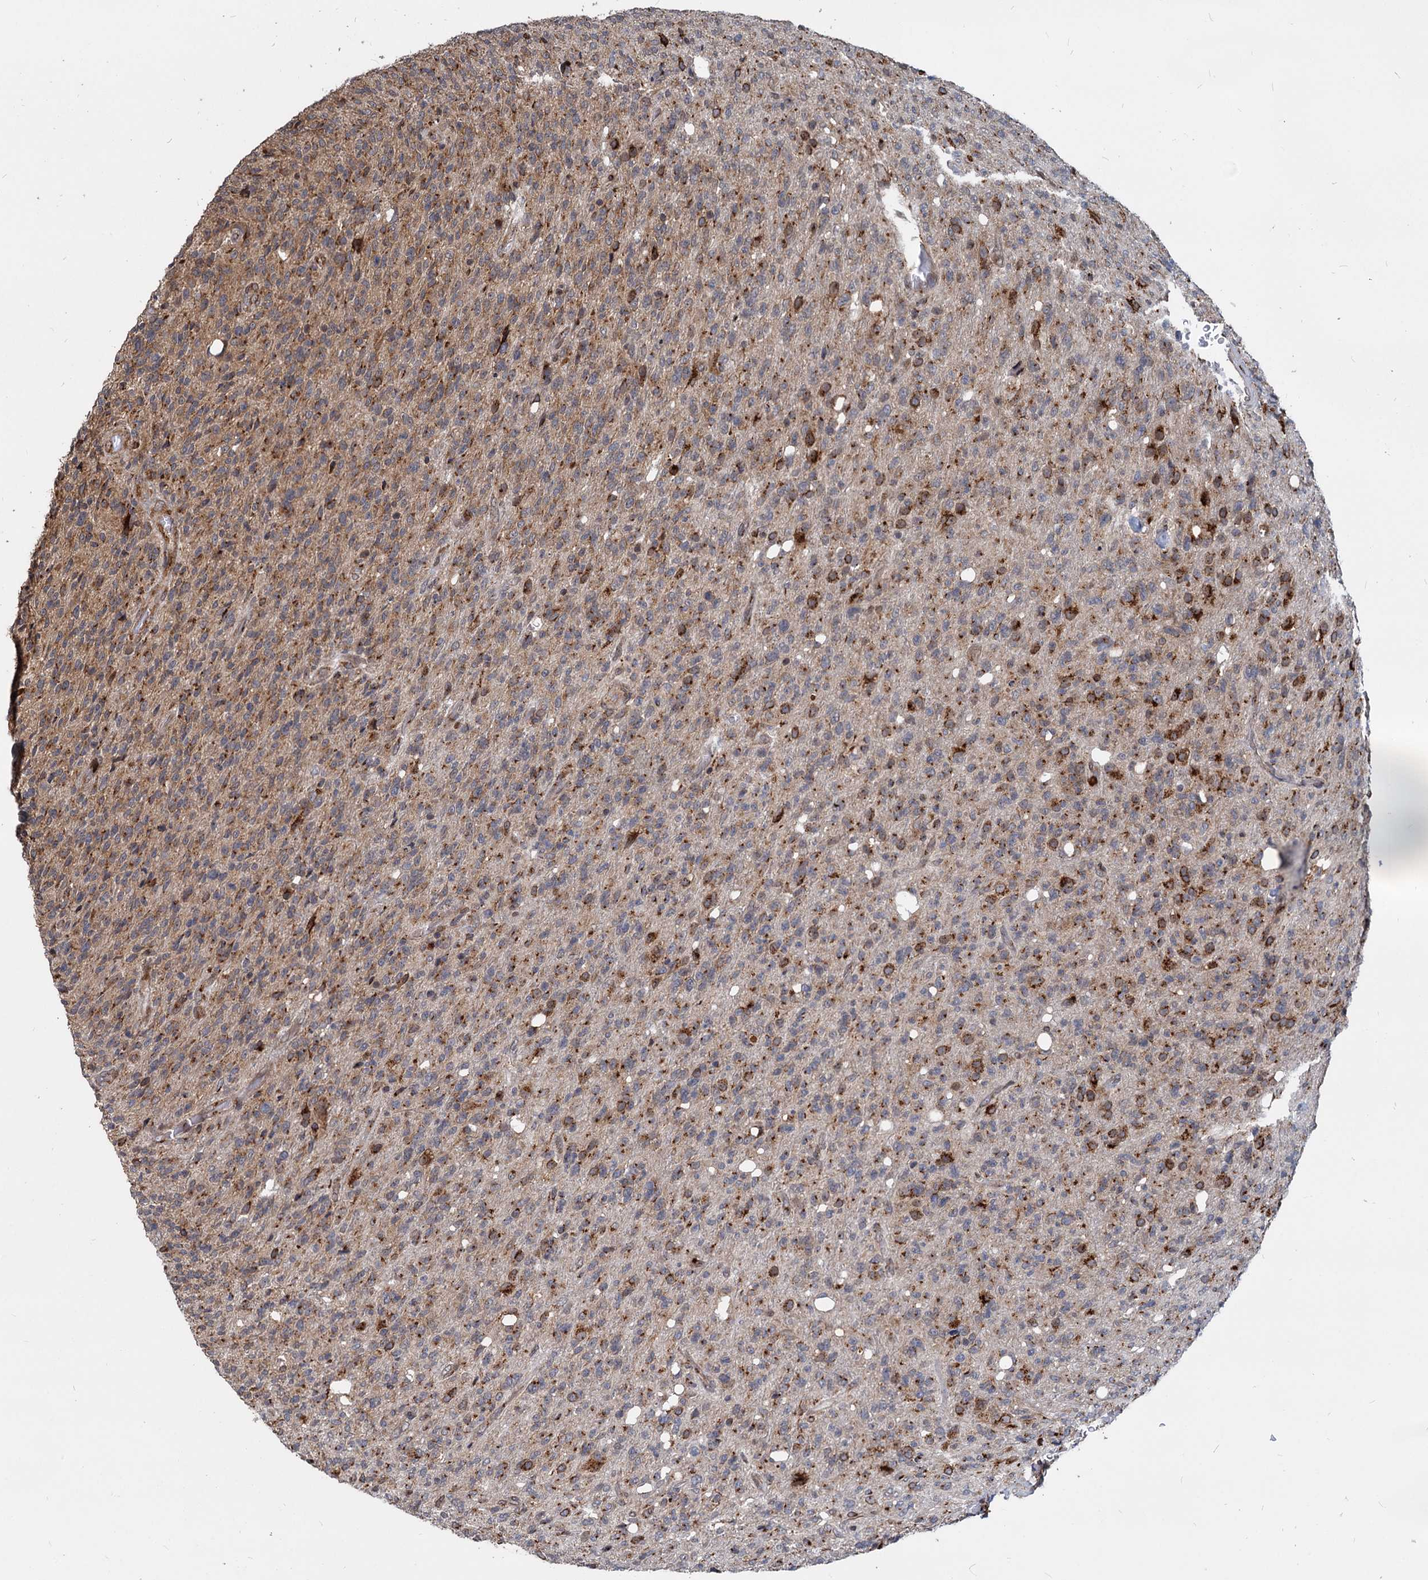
{"staining": {"intensity": "moderate", "quantity": "25%-75%", "location": "cytoplasmic/membranous"}, "tissue": "glioma", "cell_type": "Tumor cells", "image_type": "cancer", "snomed": [{"axis": "morphology", "description": "Glioma, malignant, High grade"}, {"axis": "topography", "description": "Brain"}], "caption": "Human malignant high-grade glioma stained with a brown dye reveals moderate cytoplasmic/membranous positive staining in approximately 25%-75% of tumor cells.", "gene": "SAAL1", "patient": {"sex": "female", "age": 57}}